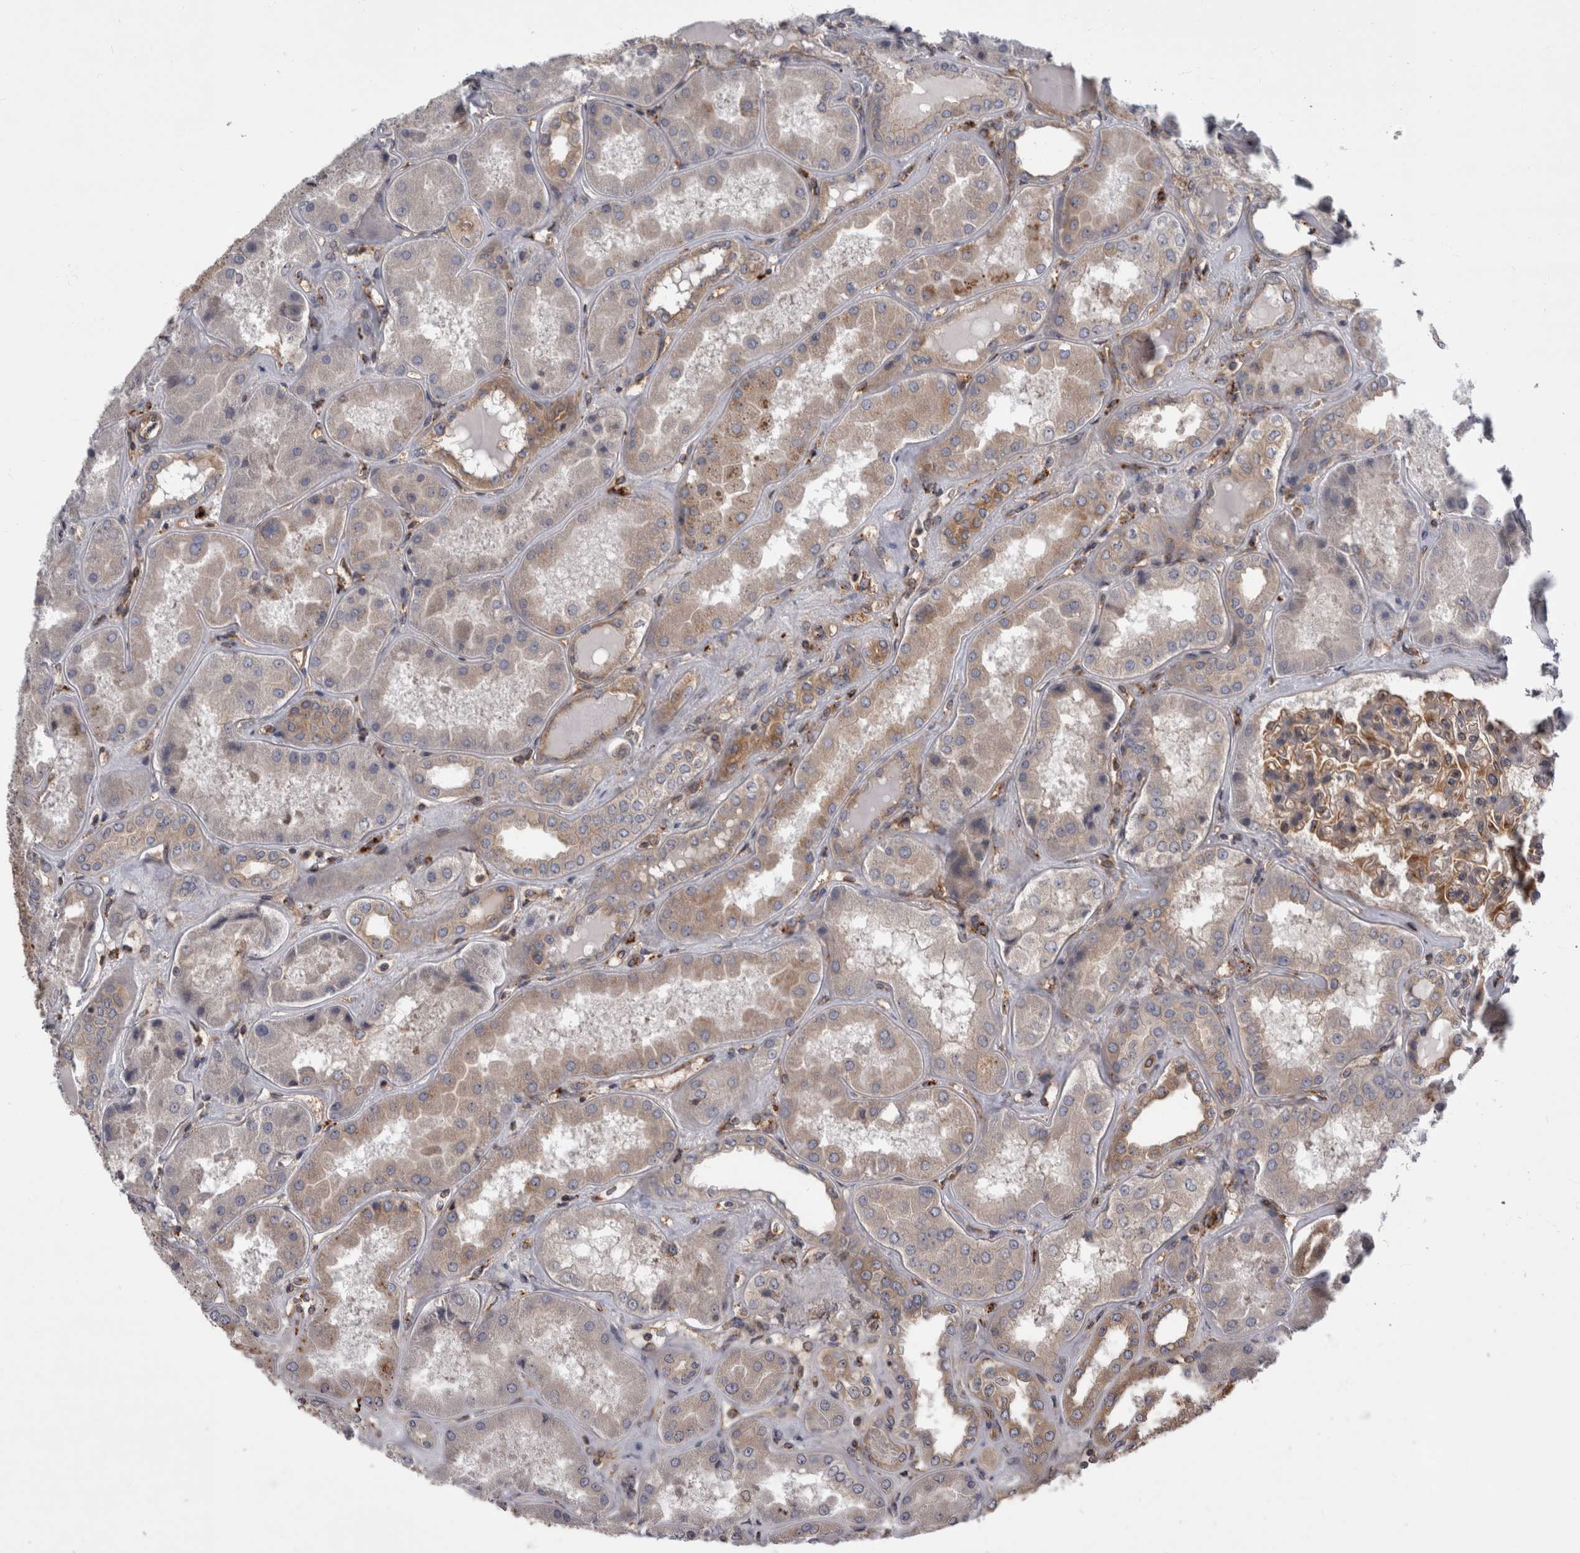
{"staining": {"intensity": "strong", "quantity": ">75%", "location": "cytoplasmic/membranous"}, "tissue": "kidney", "cell_type": "Cells in glomeruli", "image_type": "normal", "snomed": [{"axis": "morphology", "description": "Normal tissue, NOS"}, {"axis": "topography", "description": "Kidney"}], "caption": "Immunohistochemistry (IHC) micrograph of benign kidney: human kidney stained using IHC displays high levels of strong protein expression localized specifically in the cytoplasmic/membranous of cells in glomeruli, appearing as a cytoplasmic/membranous brown color.", "gene": "HOOK3", "patient": {"sex": "female", "age": 56}}